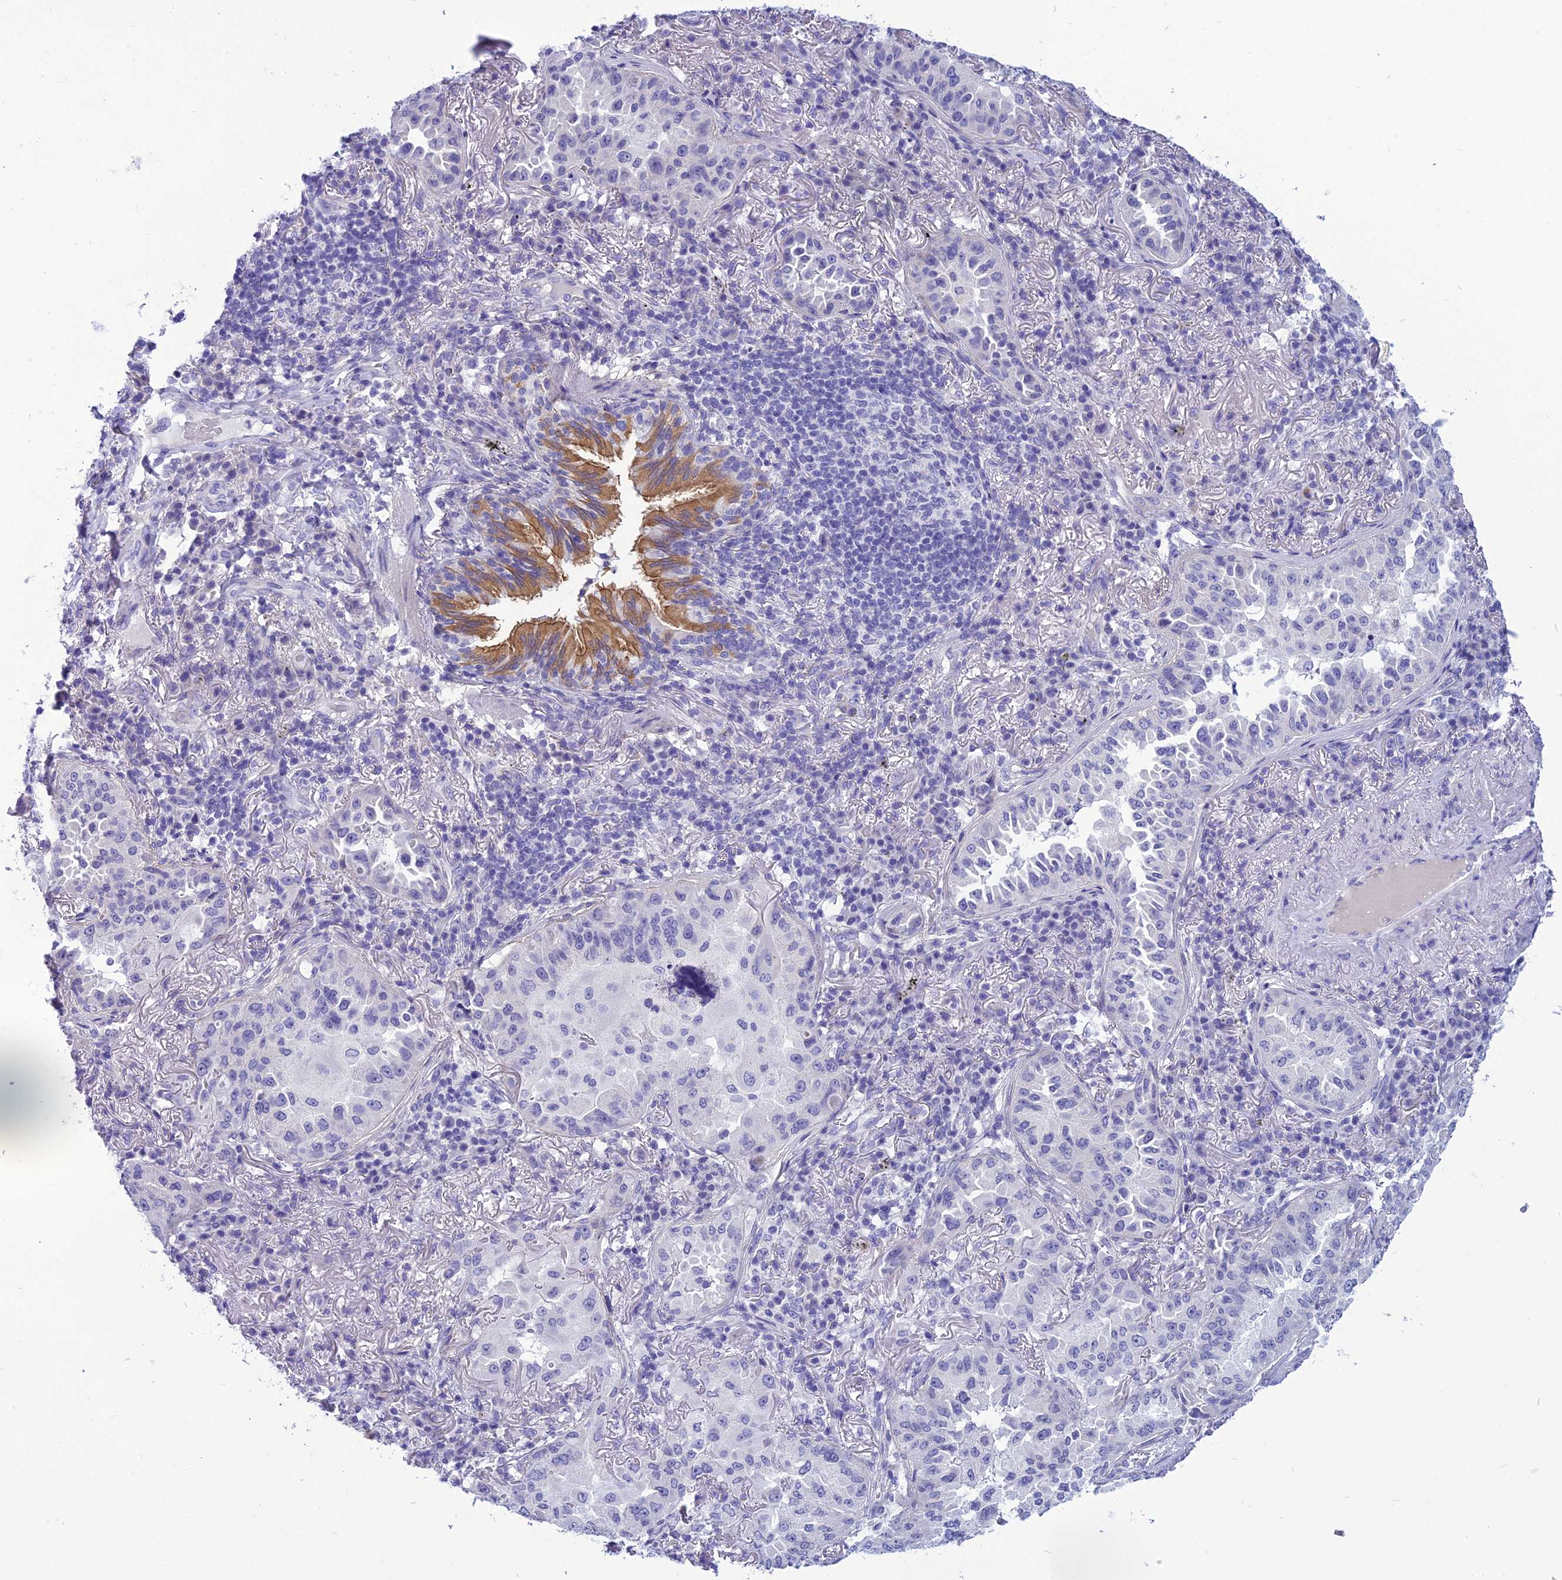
{"staining": {"intensity": "negative", "quantity": "none", "location": "none"}, "tissue": "lung cancer", "cell_type": "Tumor cells", "image_type": "cancer", "snomed": [{"axis": "morphology", "description": "Adenocarcinoma, NOS"}, {"axis": "topography", "description": "Lung"}], "caption": "This image is of adenocarcinoma (lung) stained with immunohistochemistry to label a protein in brown with the nuclei are counter-stained blue. There is no staining in tumor cells.", "gene": "BBS2", "patient": {"sex": "female", "age": 69}}